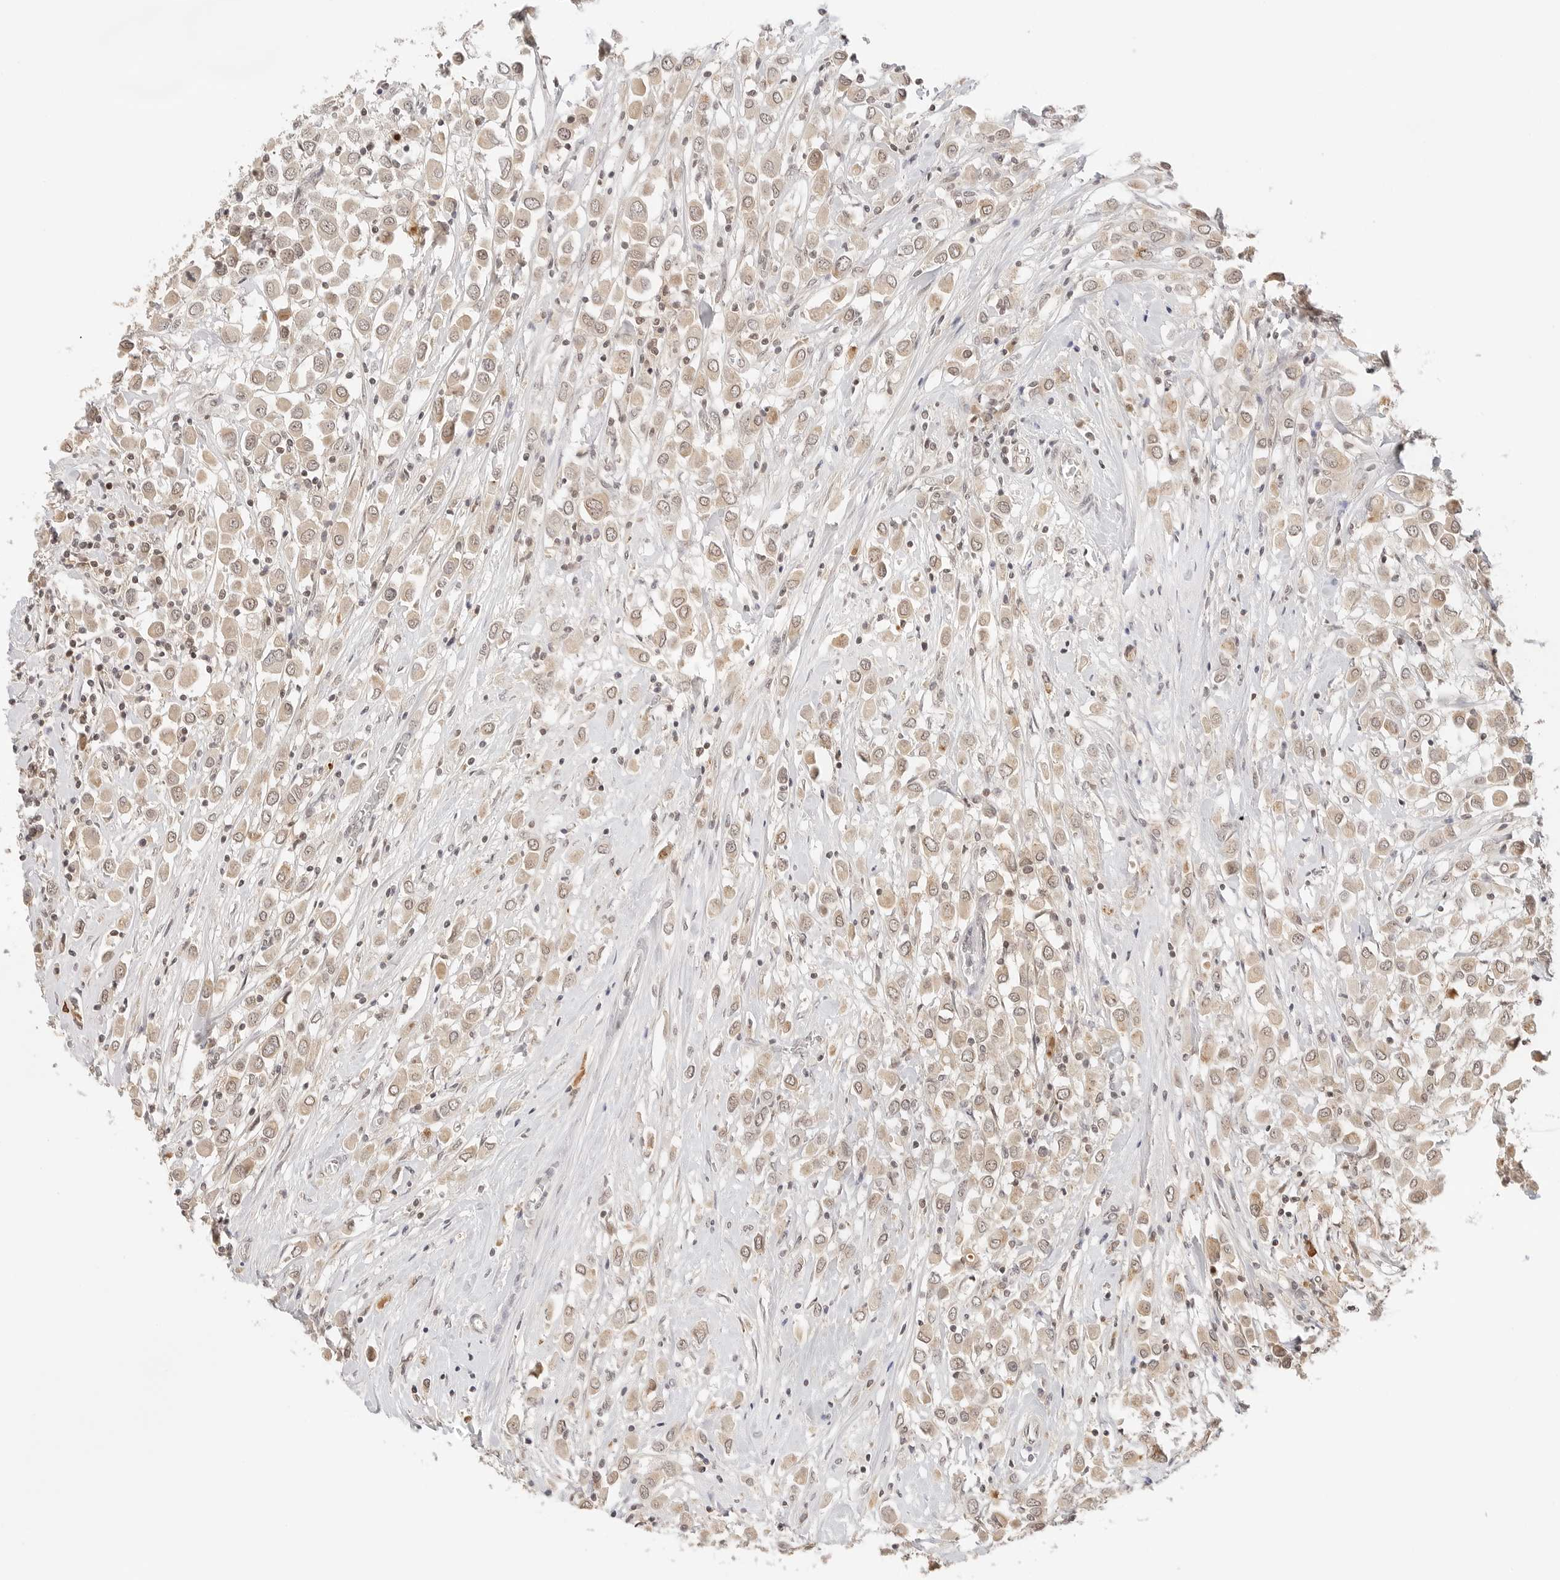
{"staining": {"intensity": "weak", "quantity": ">75%", "location": "cytoplasmic/membranous,nuclear"}, "tissue": "breast cancer", "cell_type": "Tumor cells", "image_type": "cancer", "snomed": [{"axis": "morphology", "description": "Duct carcinoma"}, {"axis": "topography", "description": "Breast"}], "caption": "This histopathology image exhibits immunohistochemistry staining of breast cancer (infiltrating ductal carcinoma), with low weak cytoplasmic/membranous and nuclear expression in about >75% of tumor cells.", "gene": "SEPTIN4", "patient": {"sex": "female", "age": 61}}